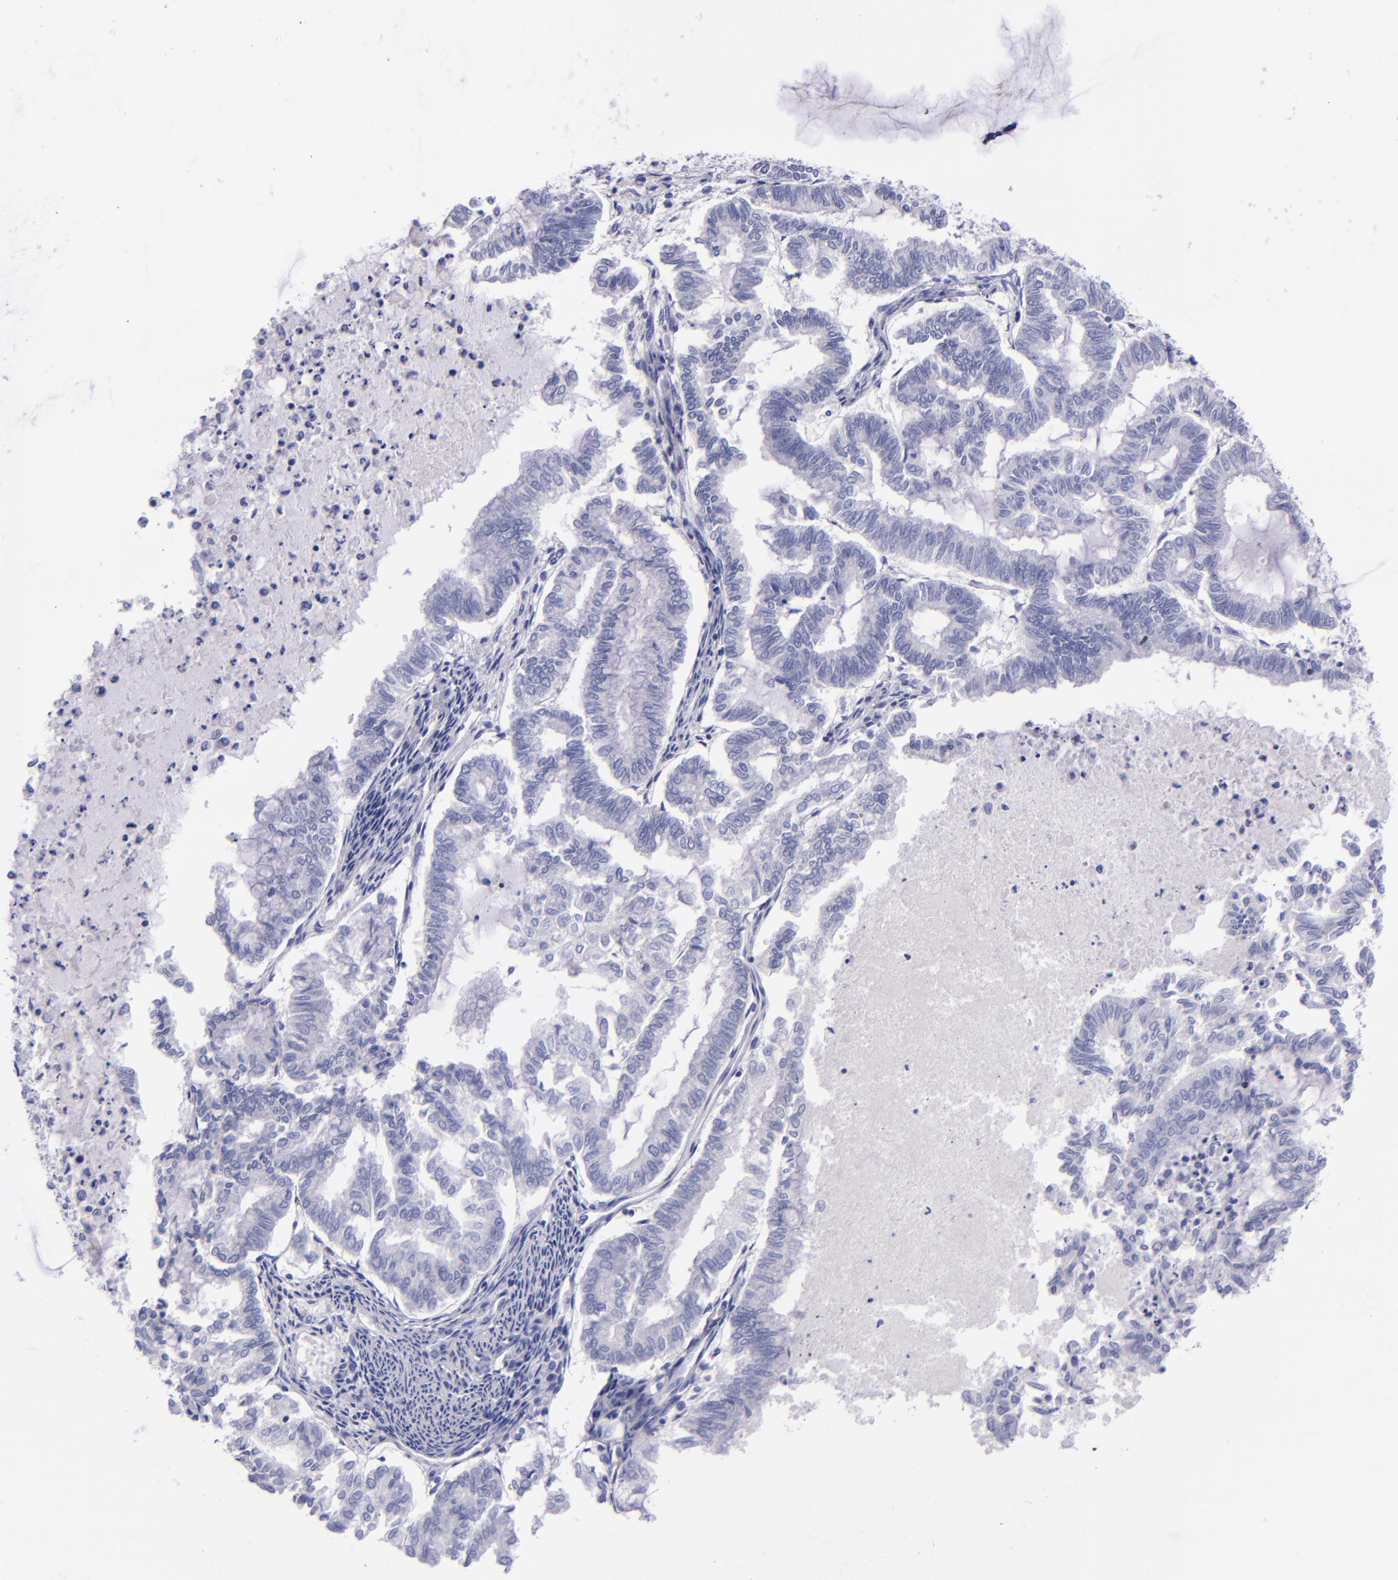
{"staining": {"intensity": "negative", "quantity": "none", "location": "none"}, "tissue": "endometrial cancer", "cell_type": "Tumor cells", "image_type": "cancer", "snomed": [{"axis": "morphology", "description": "Adenocarcinoma, NOS"}, {"axis": "topography", "description": "Endometrium"}], "caption": "Immunohistochemical staining of adenocarcinoma (endometrial) reveals no significant positivity in tumor cells. The staining is performed using DAB (3,3'-diaminobenzidine) brown chromogen with nuclei counter-stained in using hematoxylin.", "gene": "LAG3", "patient": {"sex": "female", "age": 79}}